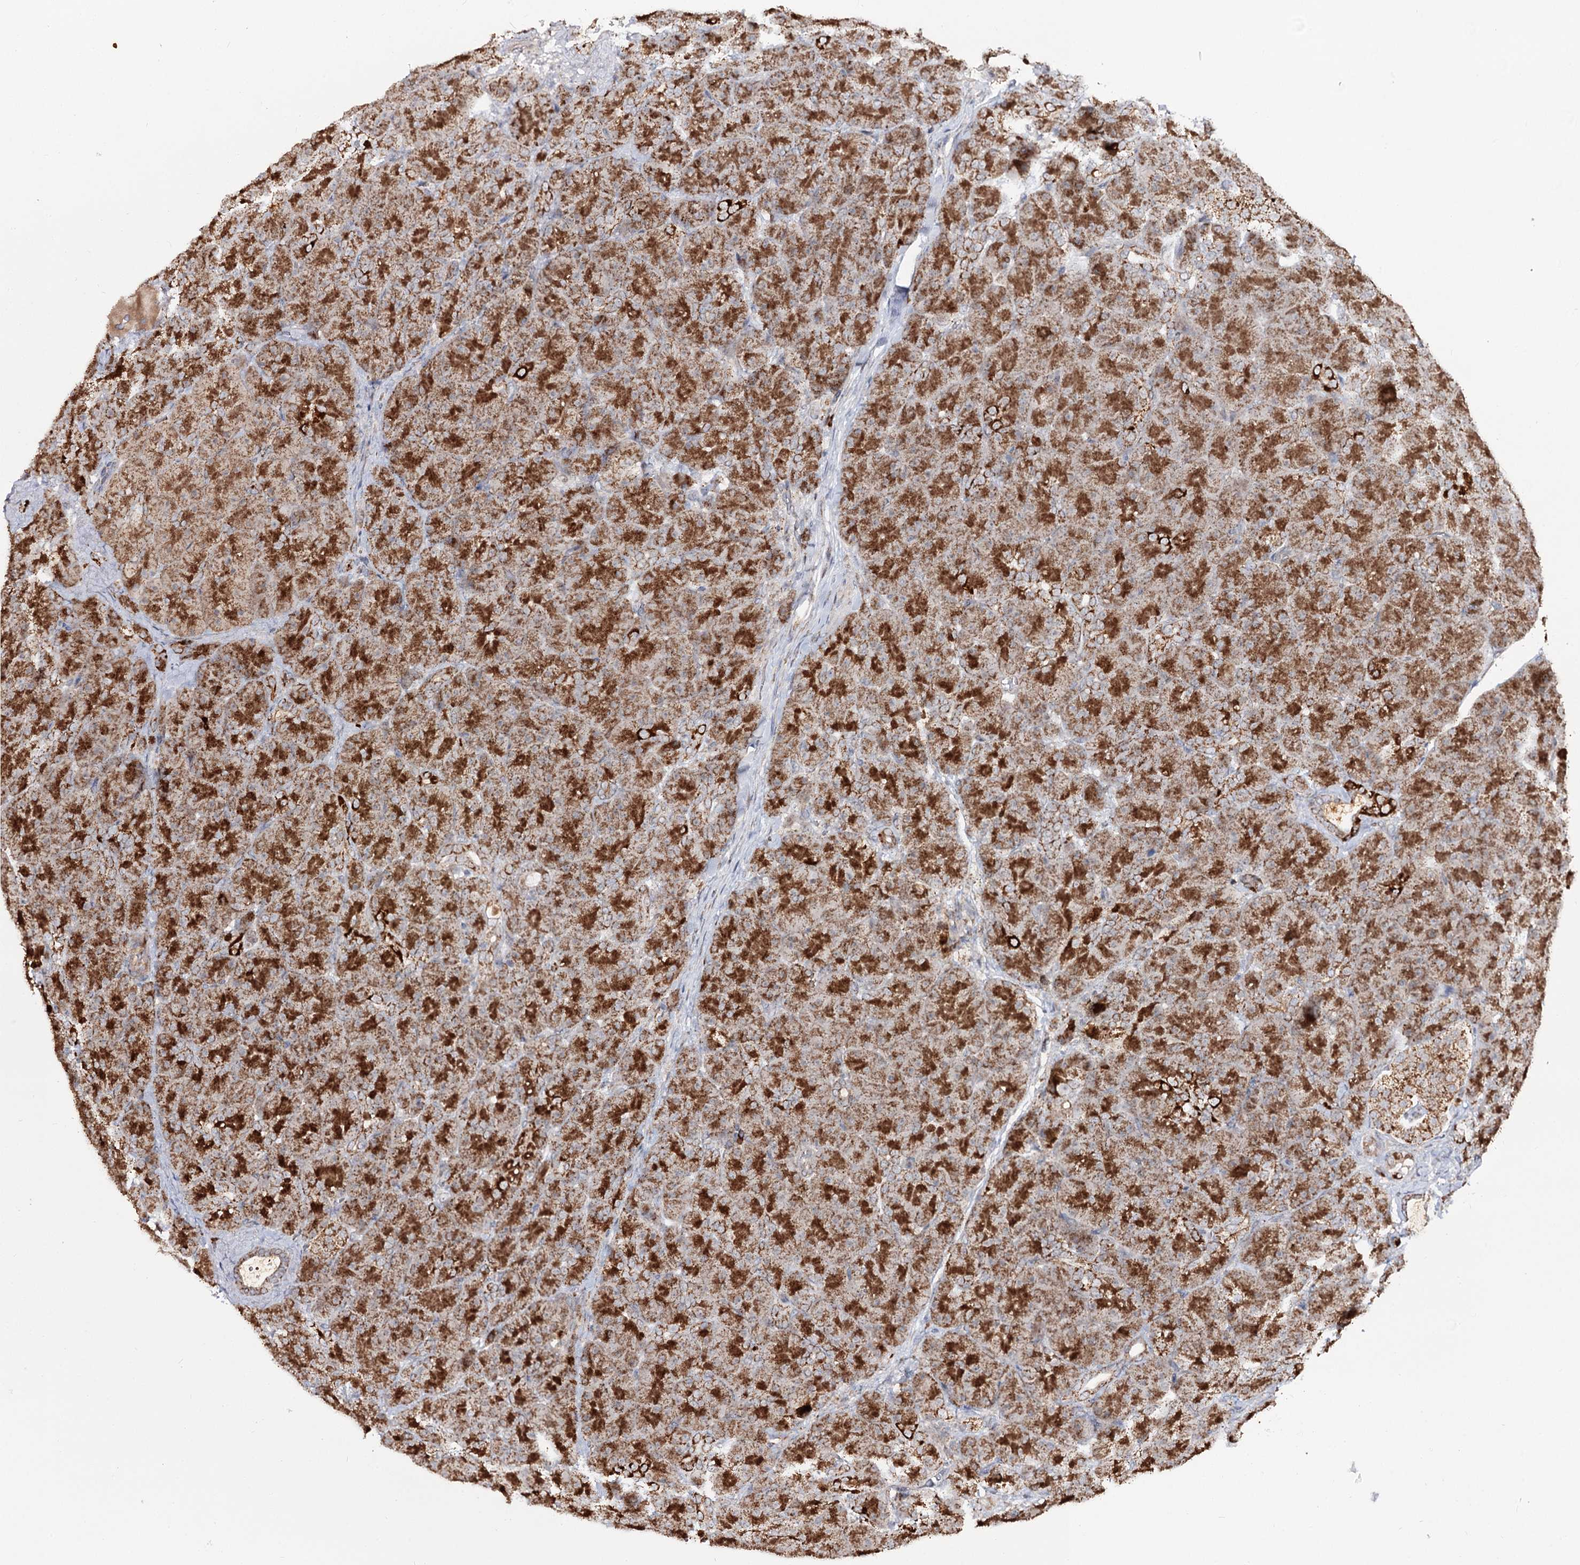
{"staining": {"intensity": "strong", "quantity": ">75%", "location": "cytoplasmic/membranous"}, "tissue": "pancreas", "cell_type": "Exocrine glandular cells", "image_type": "normal", "snomed": [{"axis": "morphology", "description": "Normal tissue, NOS"}, {"axis": "topography", "description": "Pancreas"}], "caption": "DAB (3,3'-diaminobenzidine) immunohistochemical staining of benign pancreas reveals strong cytoplasmic/membranous protein staining in approximately >75% of exocrine glandular cells. (brown staining indicates protein expression, while blue staining denotes nuclei).", "gene": "CBR4", "patient": {"sex": "male", "age": 66}}